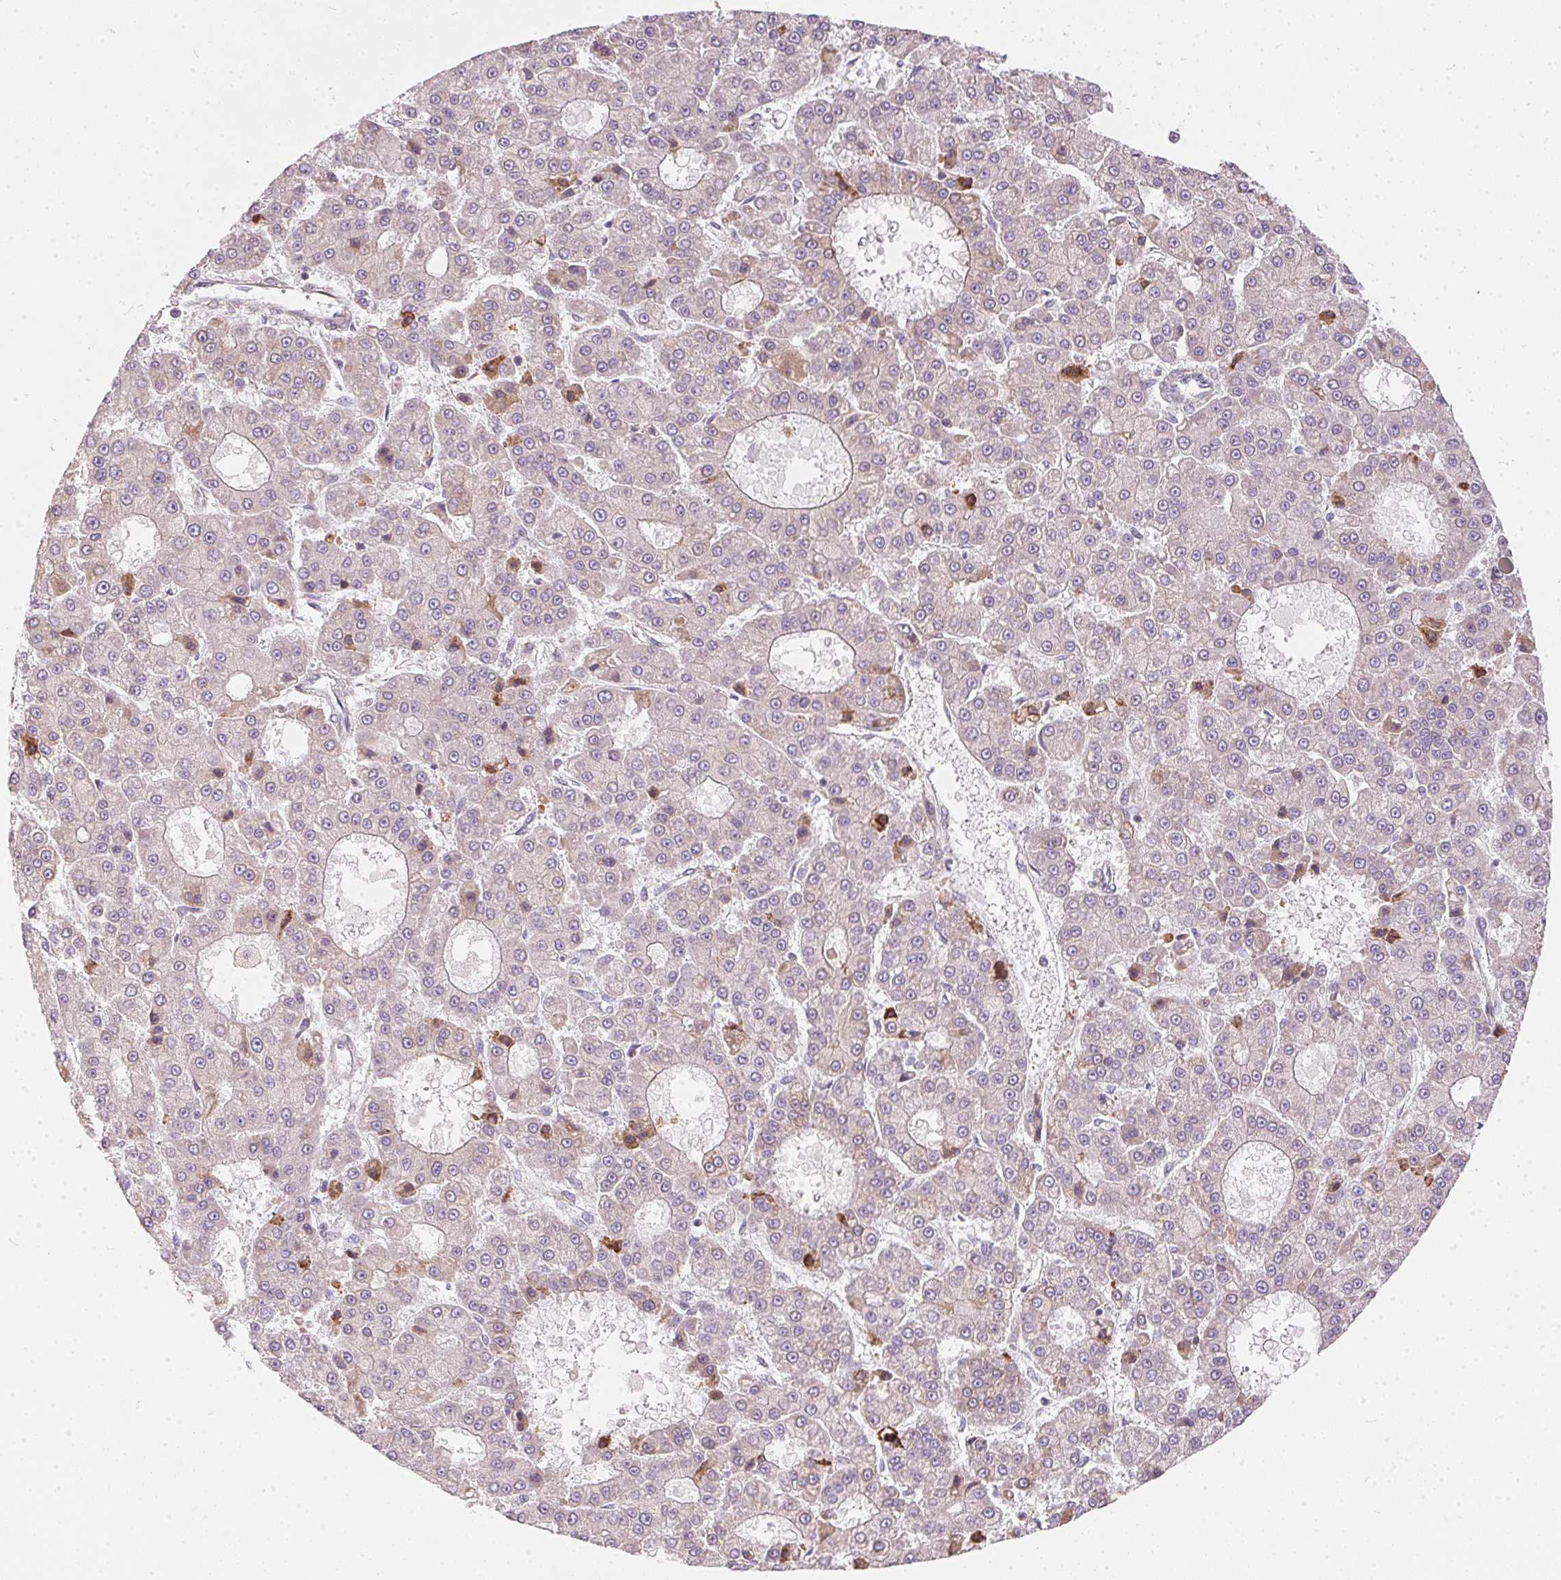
{"staining": {"intensity": "negative", "quantity": "none", "location": "none"}, "tissue": "liver cancer", "cell_type": "Tumor cells", "image_type": "cancer", "snomed": [{"axis": "morphology", "description": "Carcinoma, Hepatocellular, NOS"}, {"axis": "topography", "description": "Liver"}], "caption": "The histopathology image reveals no significant staining in tumor cells of liver hepatocellular carcinoma.", "gene": "VWA5B2", "patient": {"sex": "male", "age": 70}}